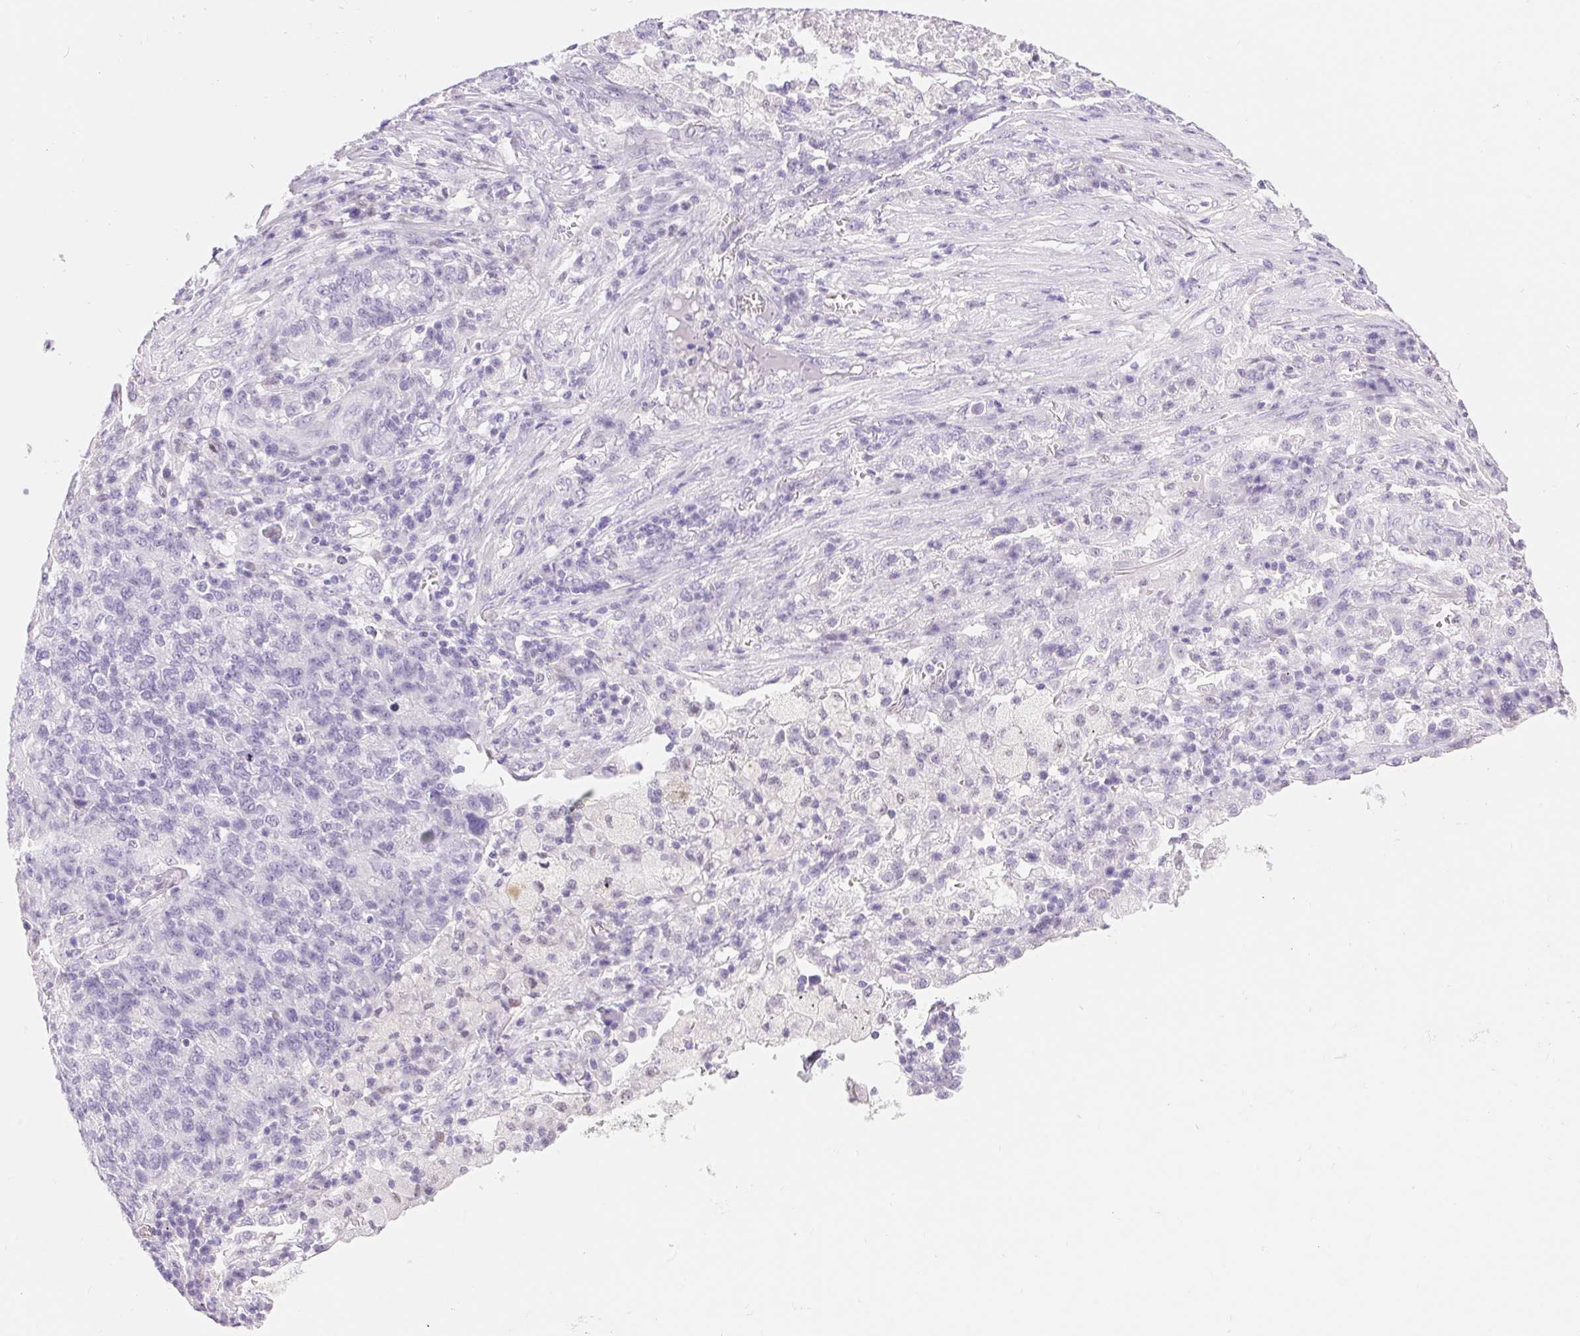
{"staining": {"intensity": "negative", "quantity": "none", "location": "none"}, "tissue": "lung cancer", "cell_type": "Tumor cells", "image_type": "cancer", "snomed": [{"axis": "morphology", "description": "Adenocarcinoma, NOS"}, {"axis": "topography", "description": "Lung"}], "caption": "This is an immunohistochemistry histopathology image of lung adenocarcinoma. There is no staining in tumor cells.", "gene": "ASGR2", "patient": {"sex": "male", "age": 57}}